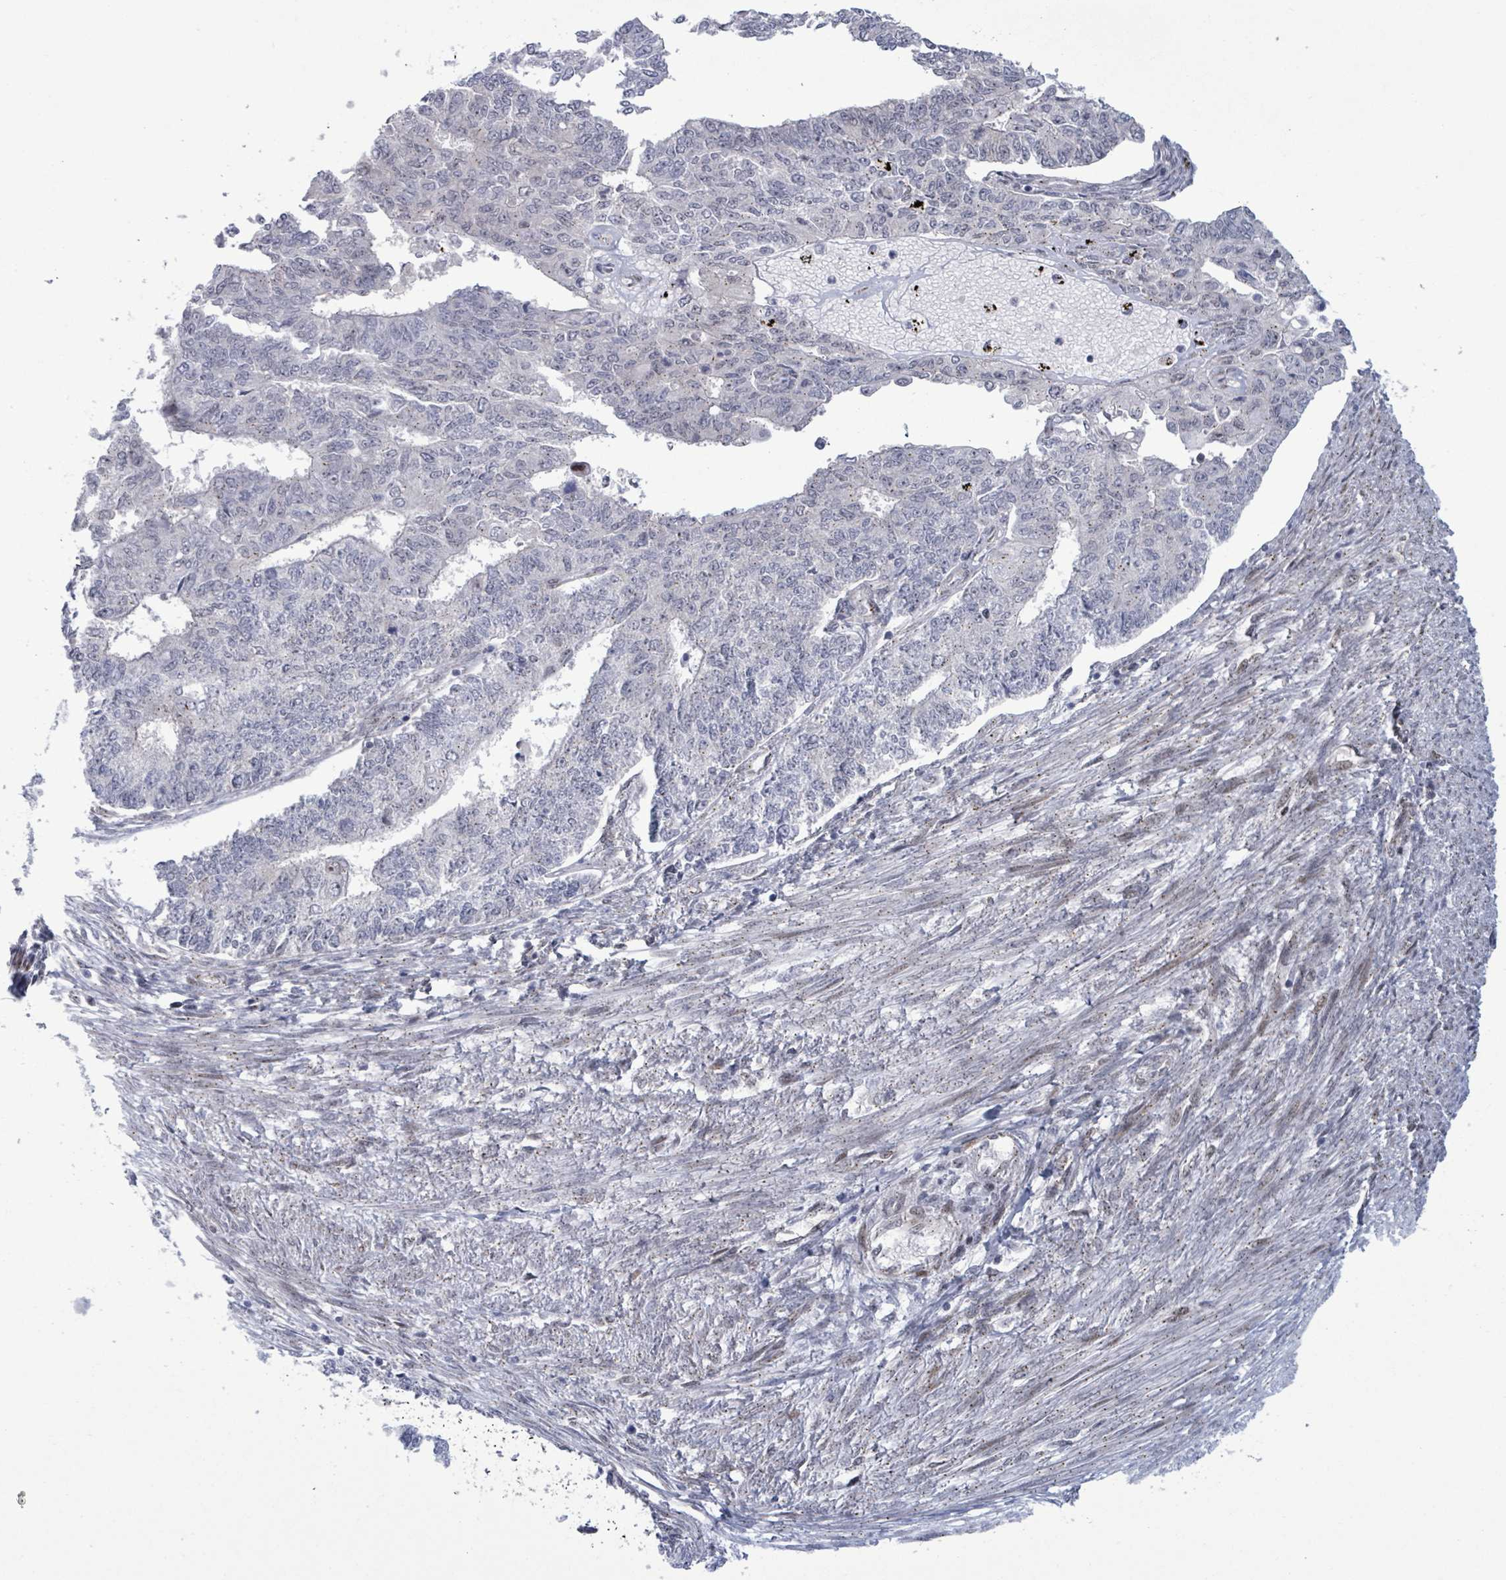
{"staining": {"intensity": "negative", "quantity": "none", "location": "none"}, "tissue": "endometrial cancer", "cell_type": "Tumor cells", "image_type": "cancer", "snomed": [{"axis": "morphology", "description": "Adenocarcinoma, NOS"}, {"axis": "topography", "description": "Endometrium"}], "caption": "IHC micrograph of endometrial cancer (adenocarcinoma) stained for a protein (brown), which reveals no staining in tumor cells. Brightfield microscopy of immunohistochemistry (IHC) stained with DAB (brown) and hematoxylin (blue), captured at high magnification.", "gene": "TUSC1", "patient": {"sex": "female", "age": 32}}